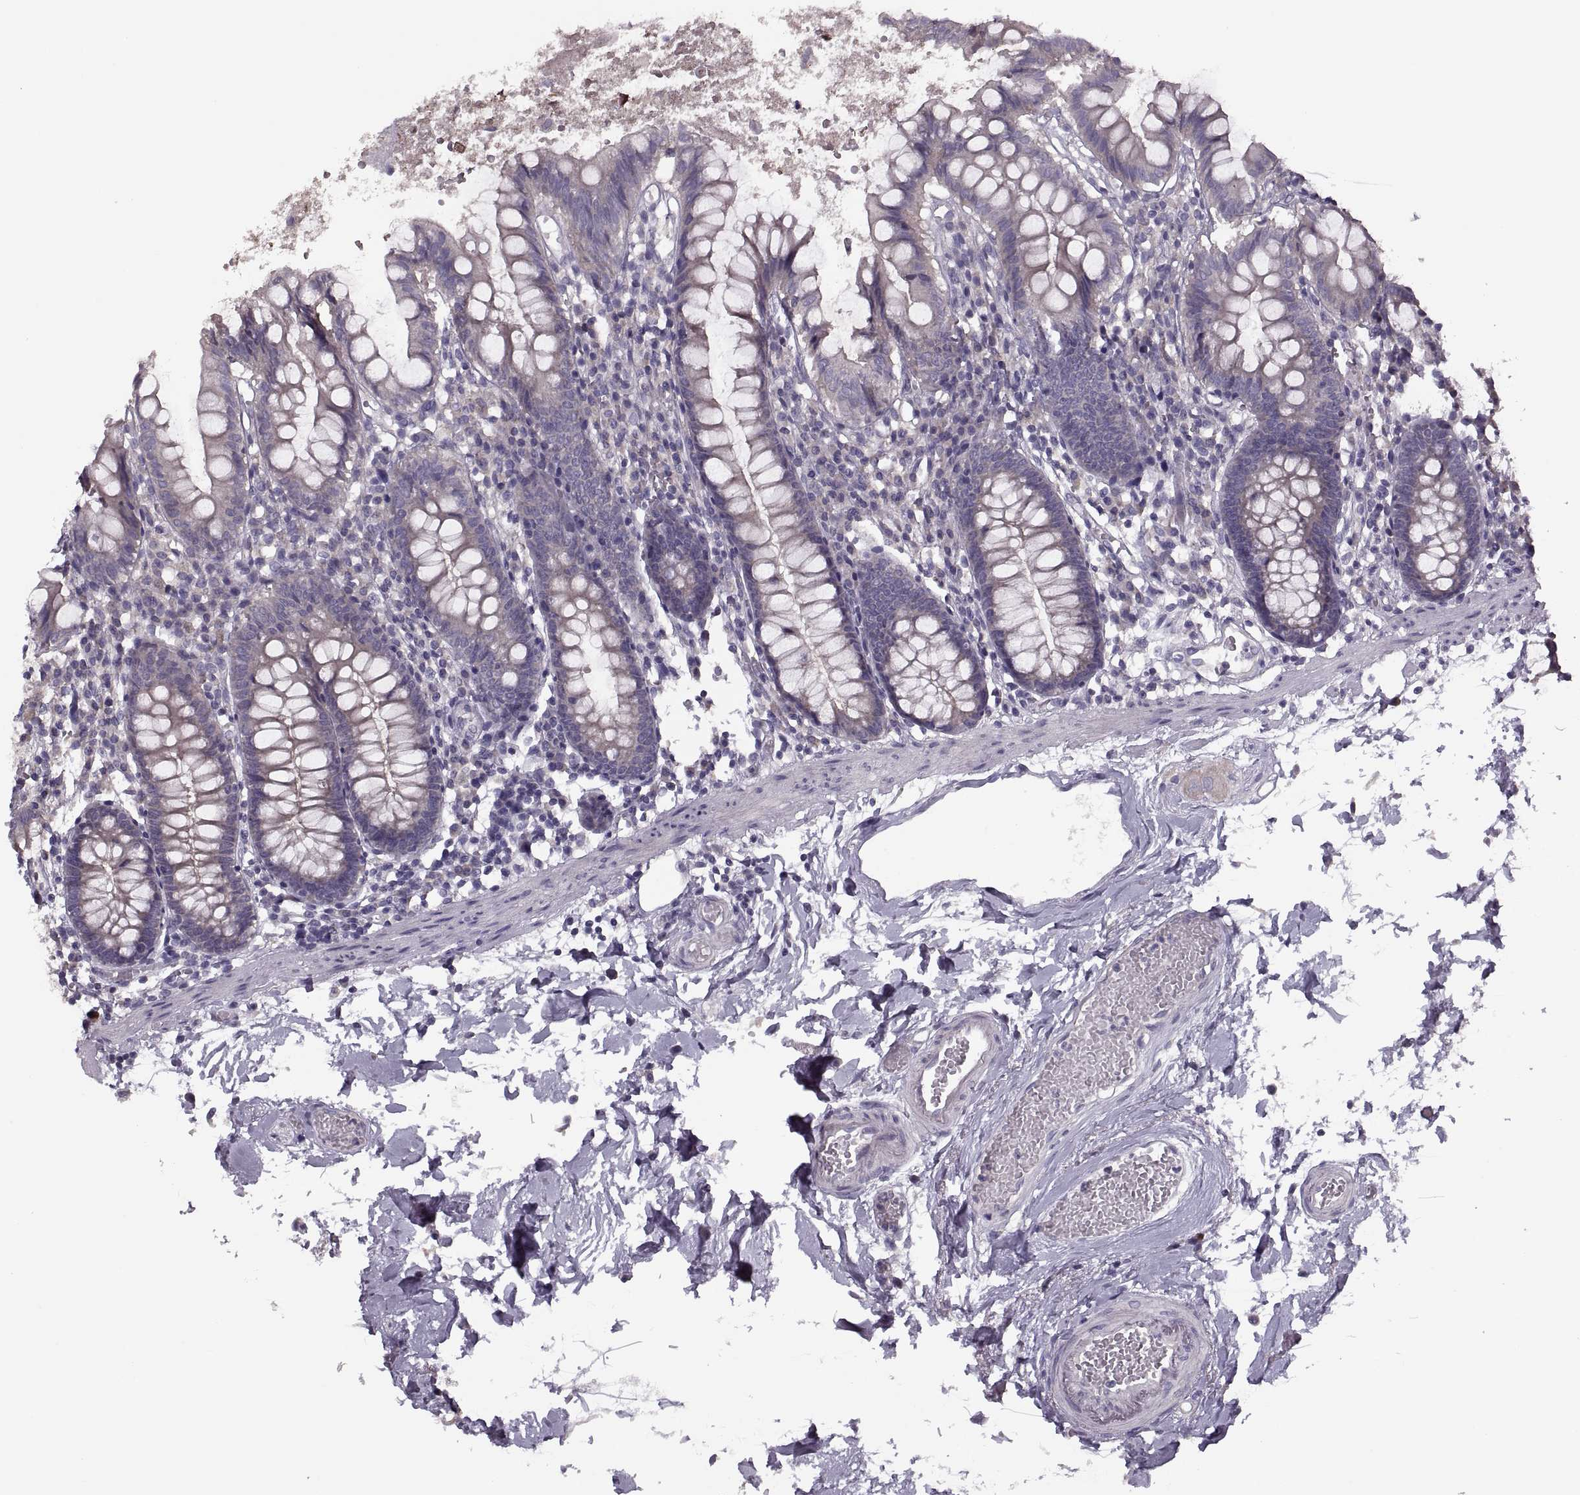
{"staining": {"intensity": "weak", "quantity": "25%-75%", "location": "cytoplasmic/membranous"}, "tissue": "small intestine", "cell_type": "Glandular cells", "image_type": "normal", "snomed": [{"axis": "morphology", "description": "Normal tissue, NOS"}, {"axis": "topography", "description": "Small intestine"}], "caption": "Benign small intestine was stained to show a protein in brown. There is low levels of weak cytoplasmic/membranous positivity in about 25%-75% of glandular cells. (brown staining indicates protein expression, while blue staining denotes nuclei).", "gene": "PRSS54", "patient": {"sex": "female", "age": 90}}